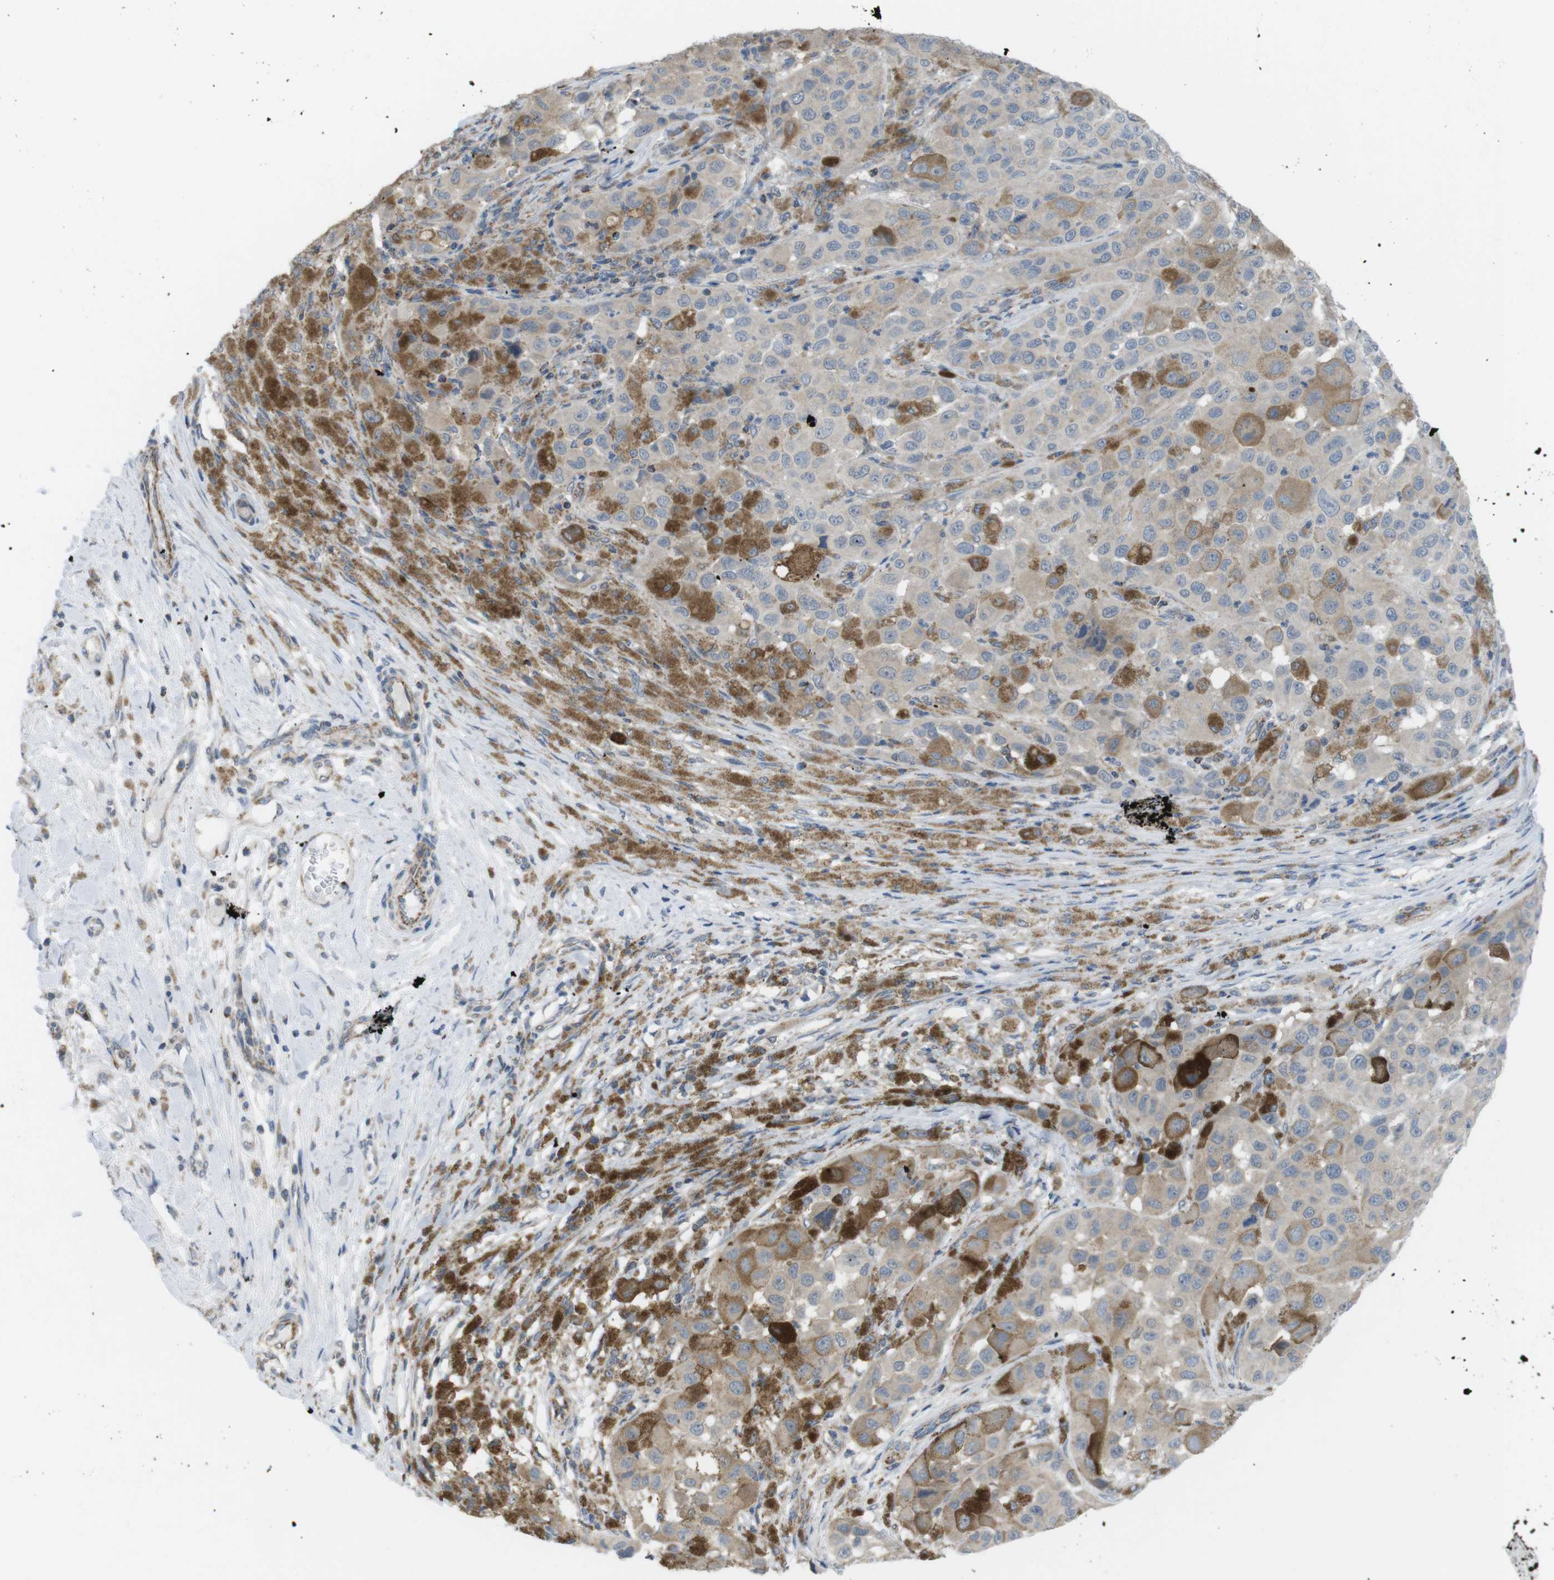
{"staining": {"intensity": "moderate", "quantity": "25%-75%", "location": "cytoplasmic/membranous"}, "tissue": "melanoma", "cell_type": "Tumor cells", "image_type": "cancer", "snomed": [{"axis": "morphology", "description": "Malignant melanoma, NOS"}, {"axis": "topography", "description": "Skin"}], "caption": "Immunohistochemistry of malignant melanoma exhibits medium levels of moderate cytoplasmic/membranous staining in approximately 25%-75% of tumor cells. Using DAB (brown) and hematoxylin (blue) stains, captured at high magnification using brightfield microscopy.", "gene": "GRIK2", "patient": {"sex": "male", "age": 96}}